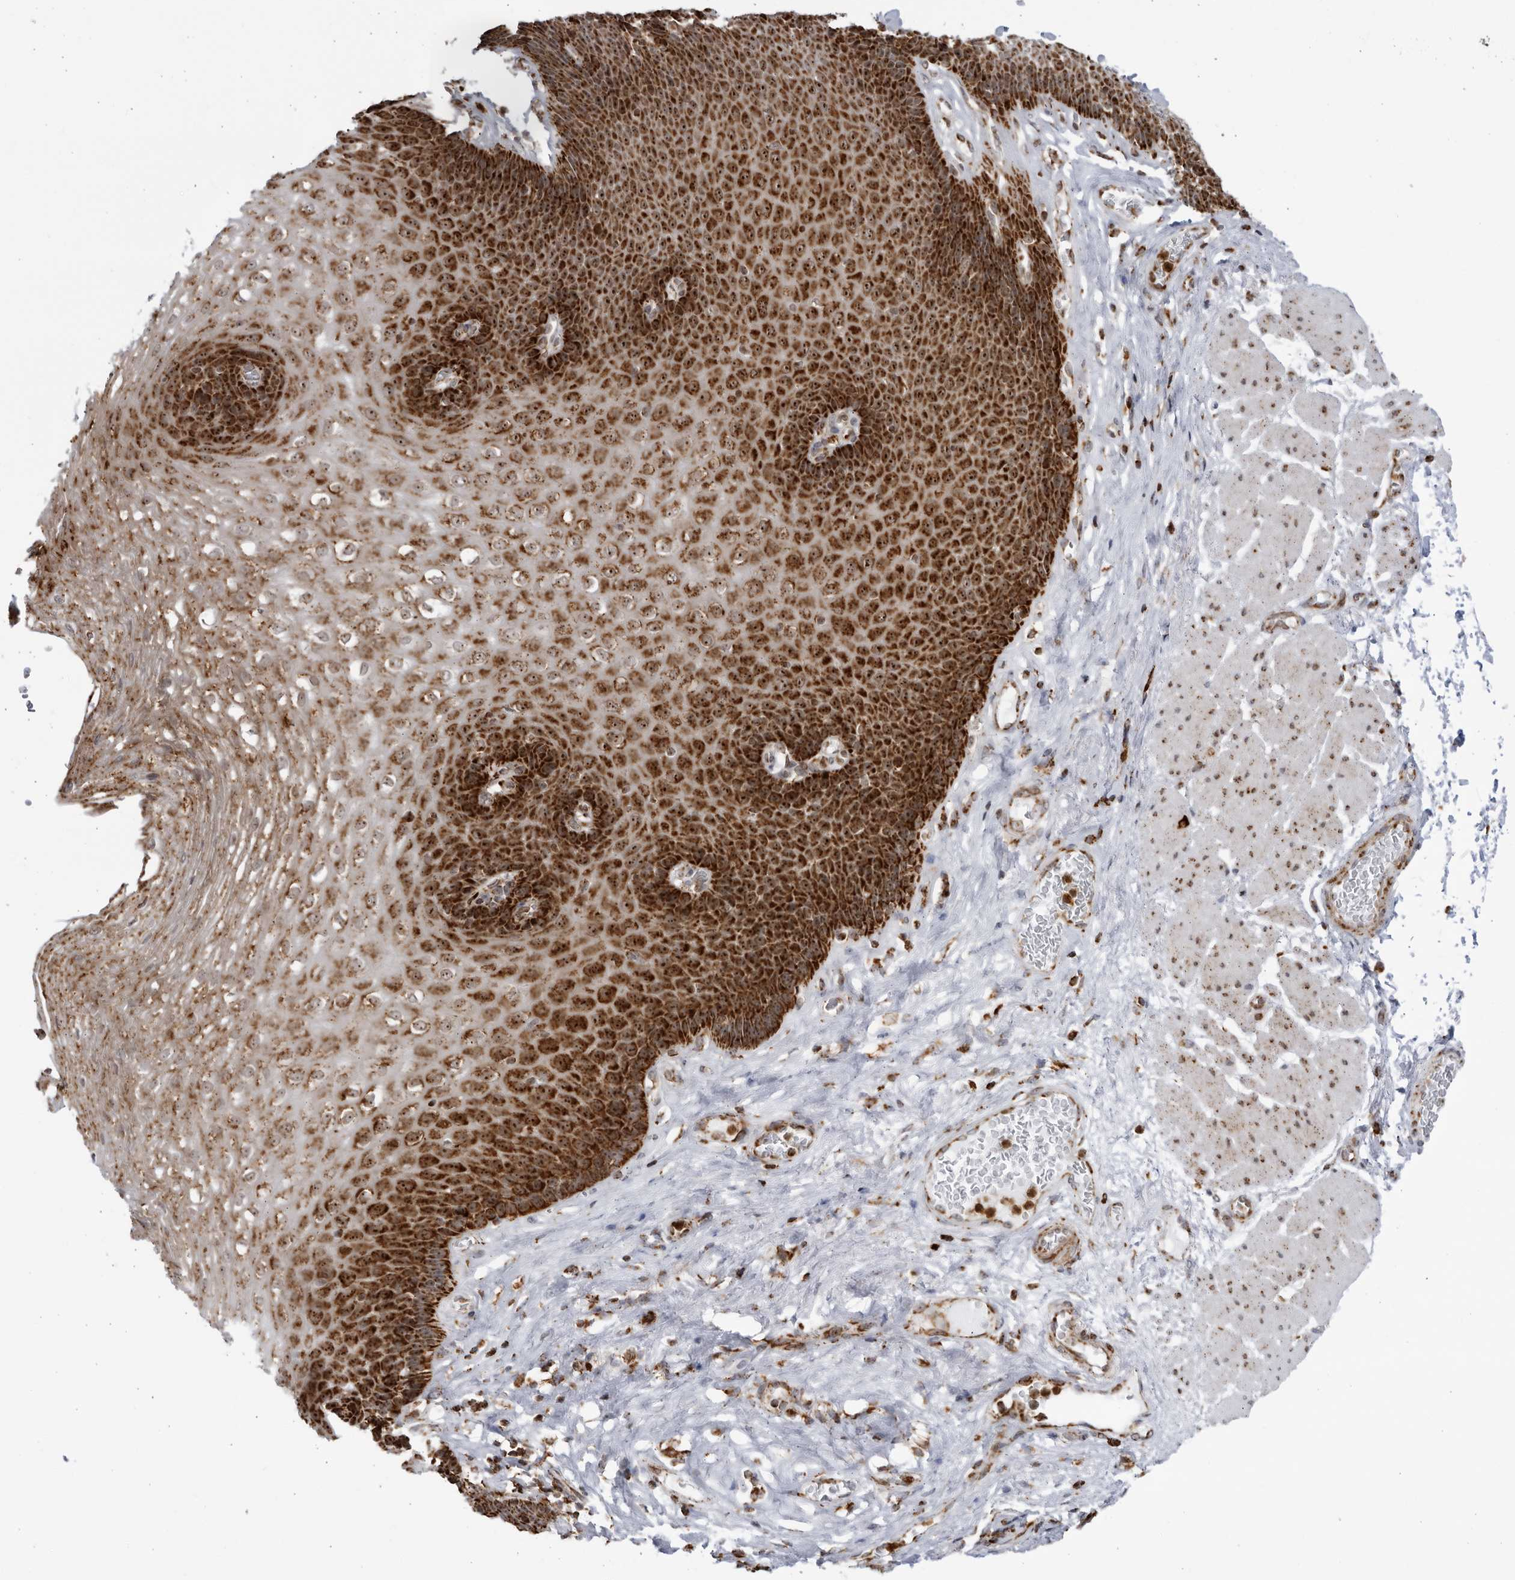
{"staining": {"intensity": "strong", "quantity": ">75%", "location": "cytoplasmic/membranous,nuclear"}, "tissue": "esophagus", "cell_type": "Squamous epithelial cells", "image_type": "normal", "snomed": [{"axis": "morphology", "description": "Normal tissue, NOS"}, {"axis": "topography", "description": "Esophagus"}], "caption": "High-magnification brightfield microscopy of unremarkable esophagus stained with DAB (3,3'-diaminobenzidine) (brown) and counterstained with hematoxylin (blue). squamous epithelial cells exhibit strong cytoplasmic/membranous,nuclear positivity is appreciated in approximately>75% of cells. (DAB = brown stain, brightfield microscopy at high magnification).", "gene": "RBM34", "patient": {"sex": "female", "age": 66}}